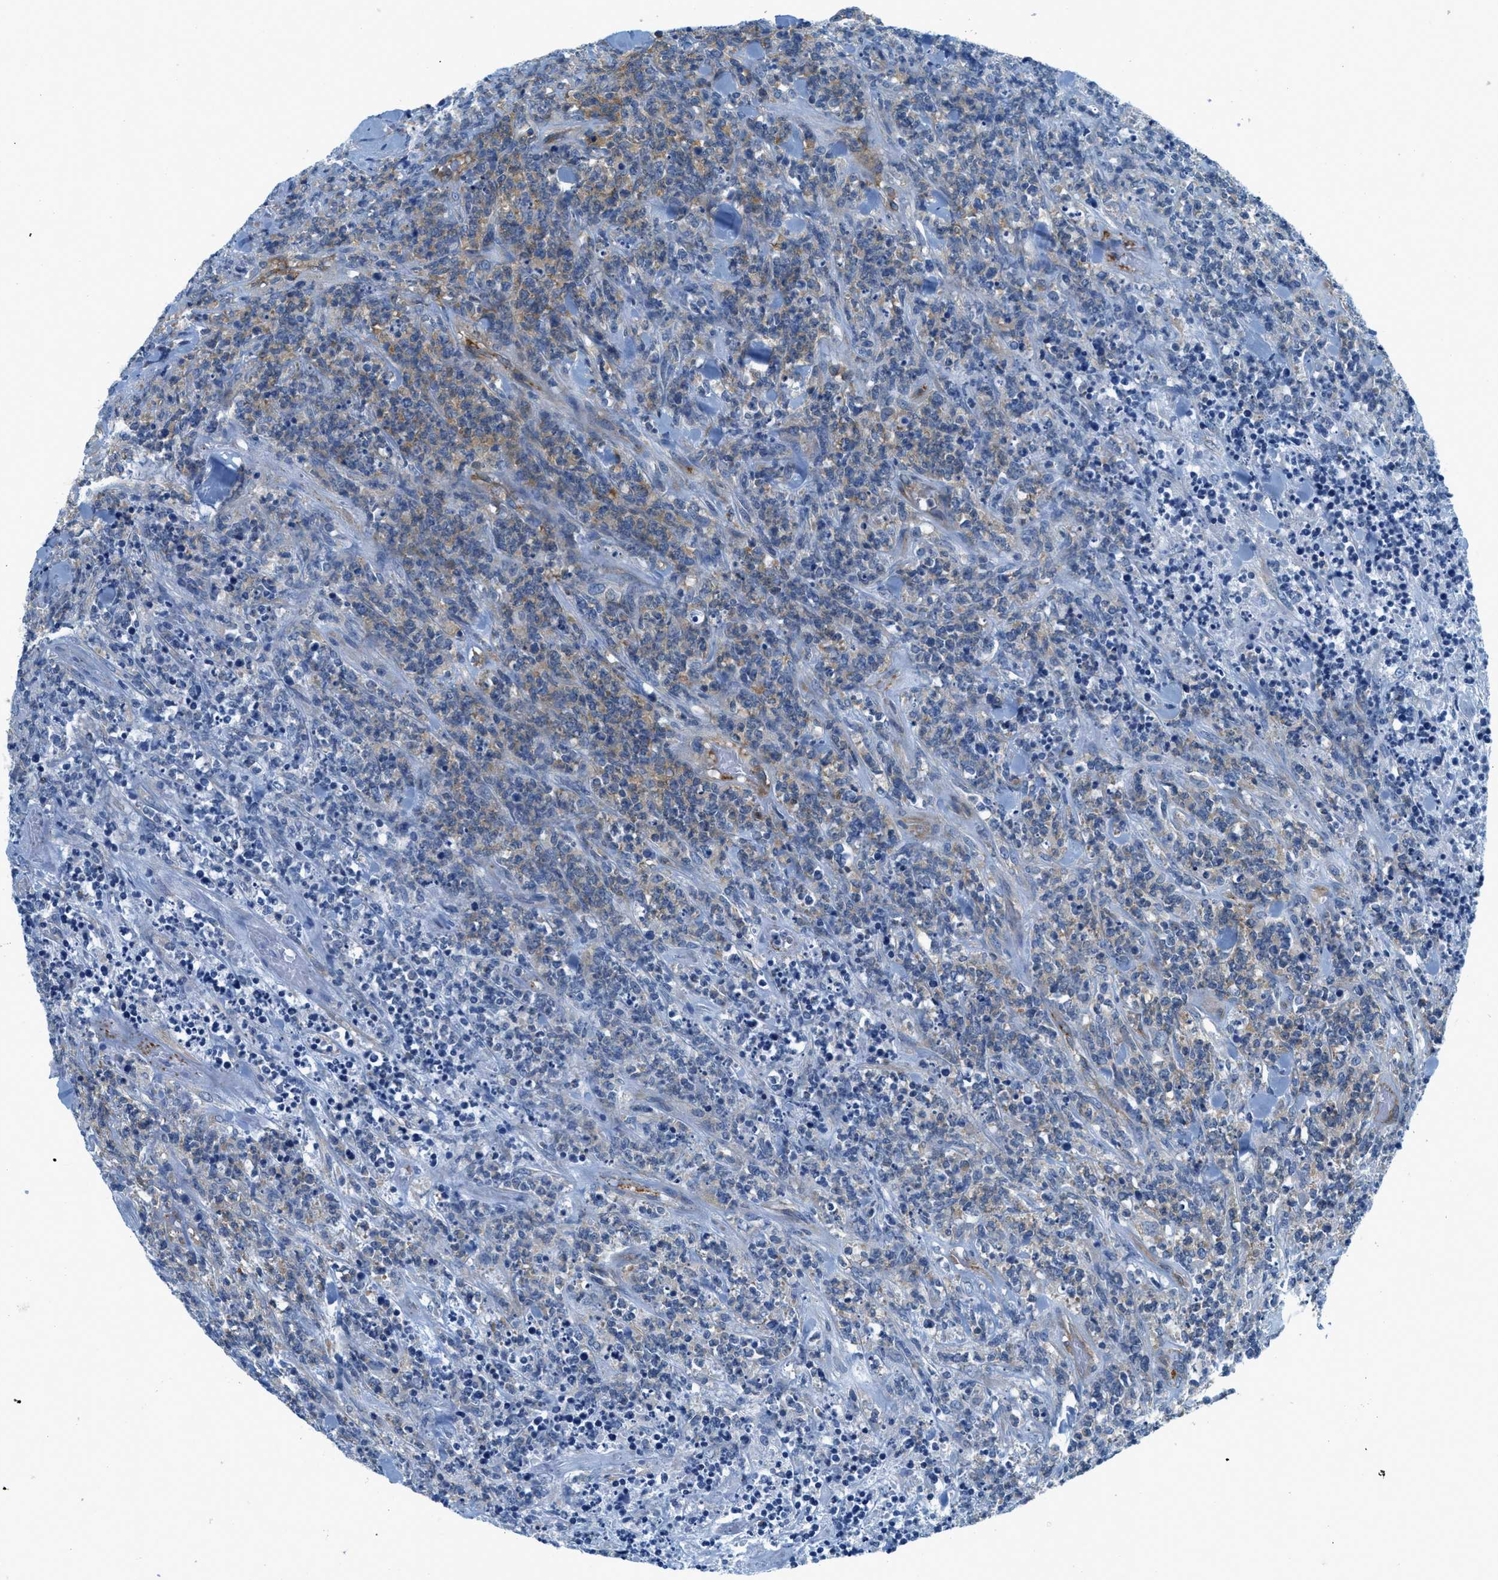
{"staining": {"intensity": "weak", "quantity": "25%-75%", "location": "cytoplasmic/membranous"}, "tissue": "lymphoma", "cell_type": "Tumor cells", "image_type": "cancer", "snomed": [{"axis": "morphology", "description": "Malignant lymphoma, non-Hodgkin's type, High grade"}, {"axis": "topography", "description": "Soft tissue"}], "caption": "This is a histology image of IHC staining of lymphoma, which shows weak expression in the cytoplasmic/membranous of tumor cells.", "gene": "MAPRE2", "patient": {"sex": "male", "age": 18}}